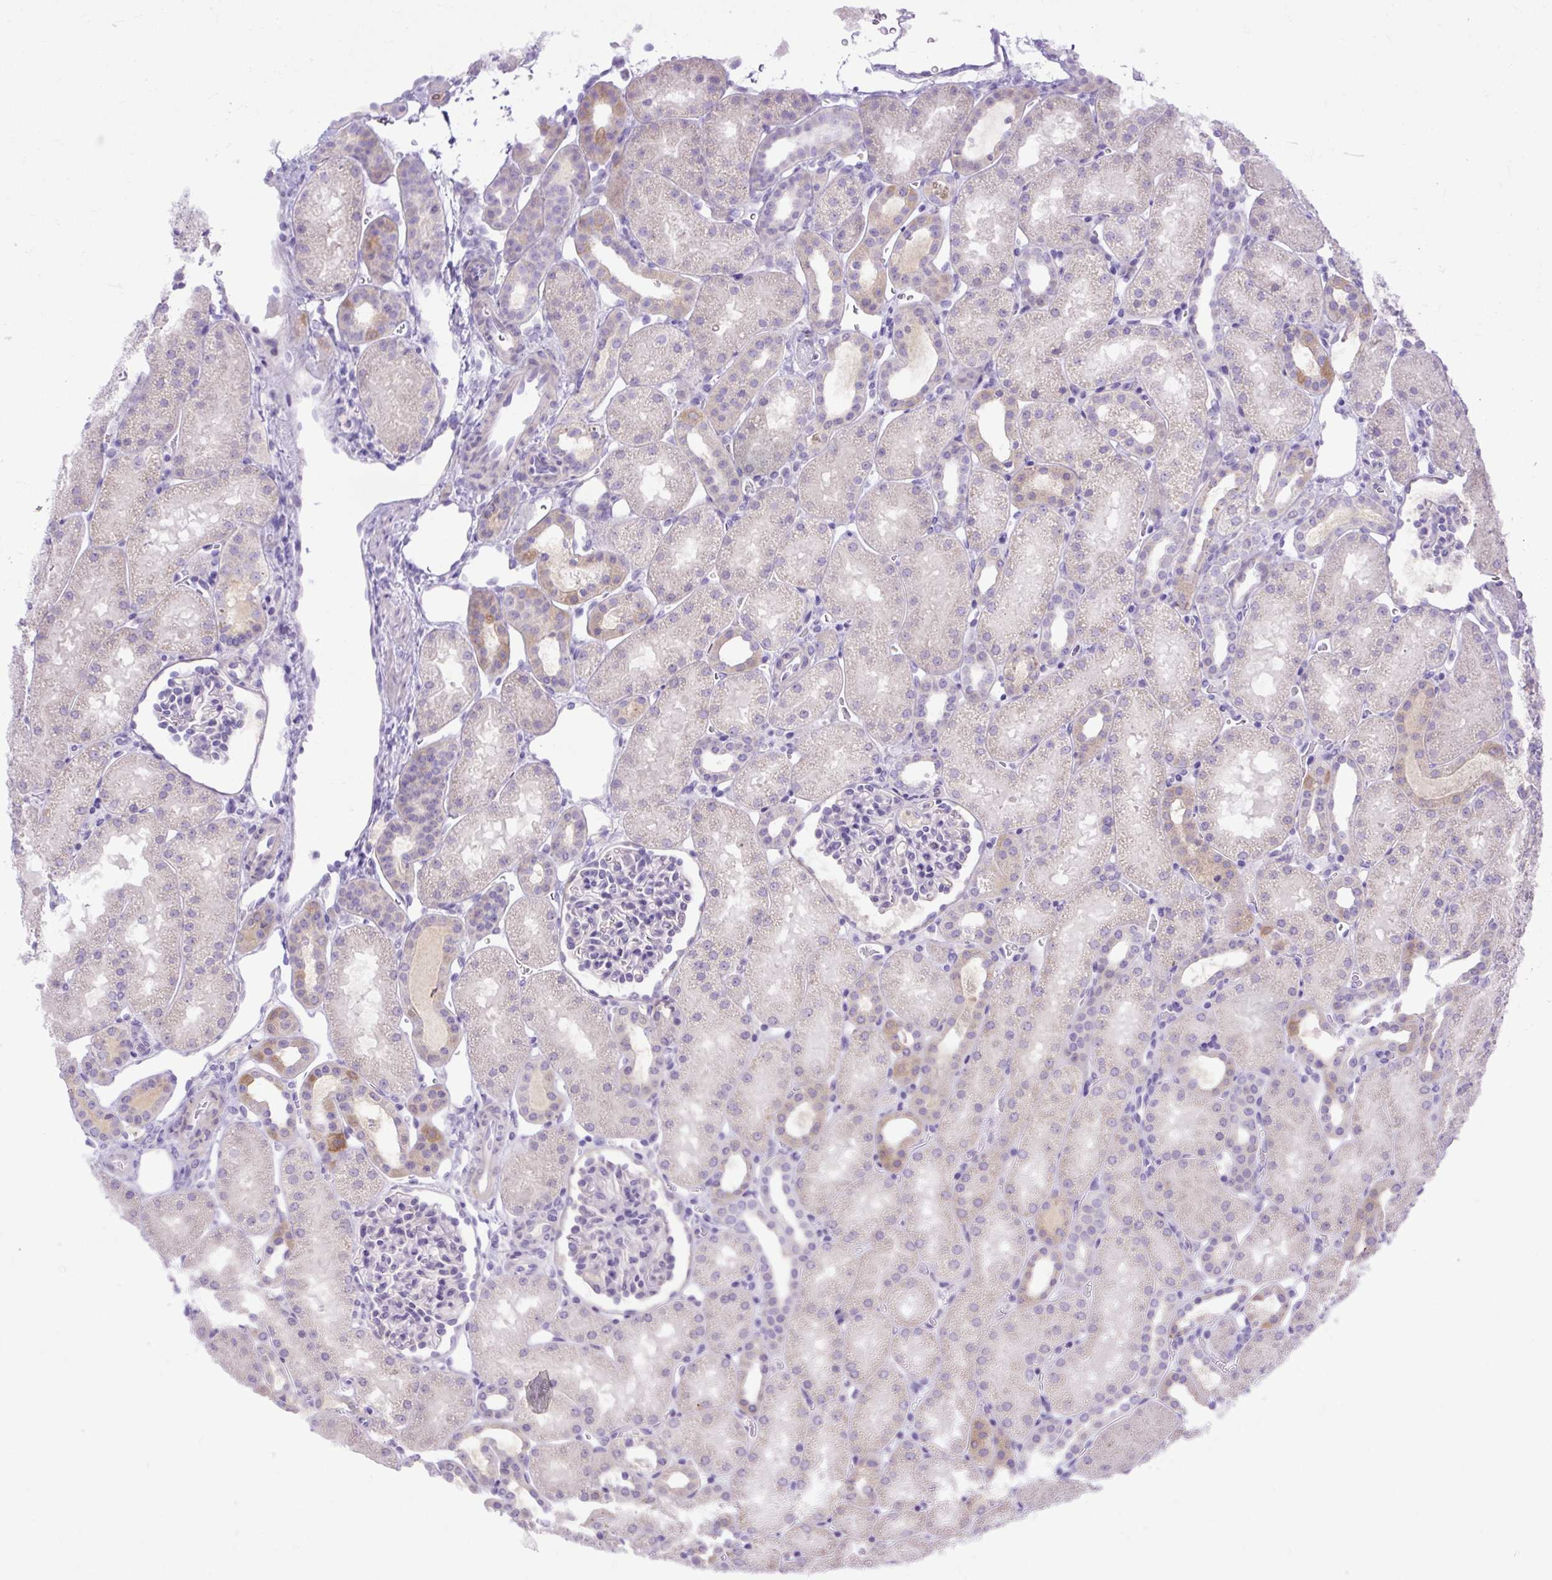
{"staining": {"intensity": "moderate", "quantity": "<25%", "location": "cytoplasmic/membranous"}, "tissue": "kidney", "cell_type": "Cells in glomeruli", "image_type": "normal", "snomed": [{"axis": "morphology", "description": "Normal tissue, NOS"}, {"axis": "topography", "description": "Kidney"}], "caption": "Unremarkable kidney displays moderate cytoplasmic/membranous positivity in approximately <25% of cells in glomeruli, visualized by immunohistochemistry.", "gene": "SPTBN5", "patient": {"sex": "male", "age": 2}}